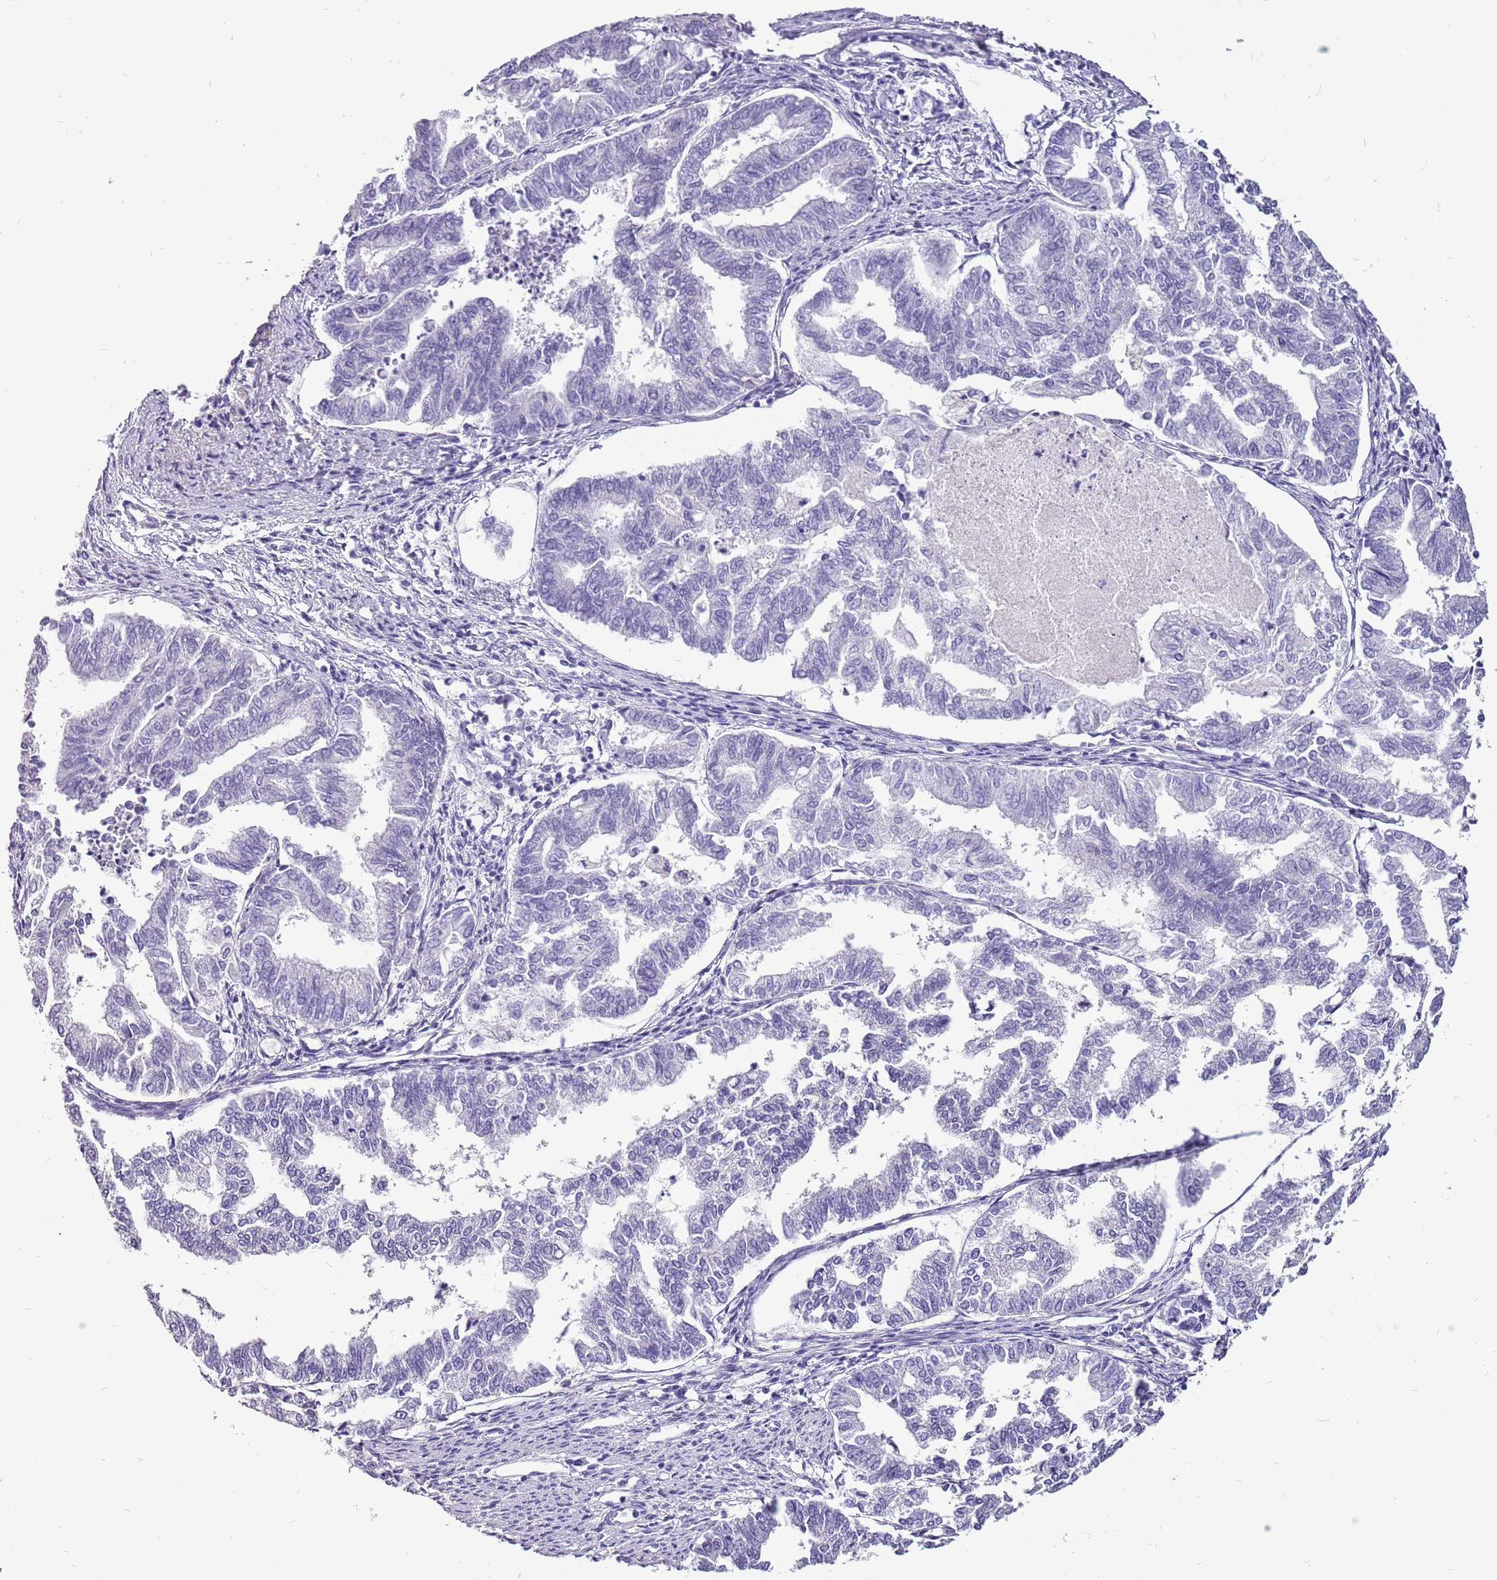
{"staining": {"intensity": "negative", "quantity": "none", "location": "none"}, "tissue": "endometrial cancer", "cell_type": "Tumor cells", "image_type": "cancer", "snomed": [{"axis": "morphology", "description": "Adenocarcinoma, NOS"}, {"axis": "topography", "description": "Endometrium"}], "caption": "The image displays no staining of tumor cells in endometrial adenocarcinoma.", "gene": "ACSS3", "patient": {"sex": "female", "age": 79}}